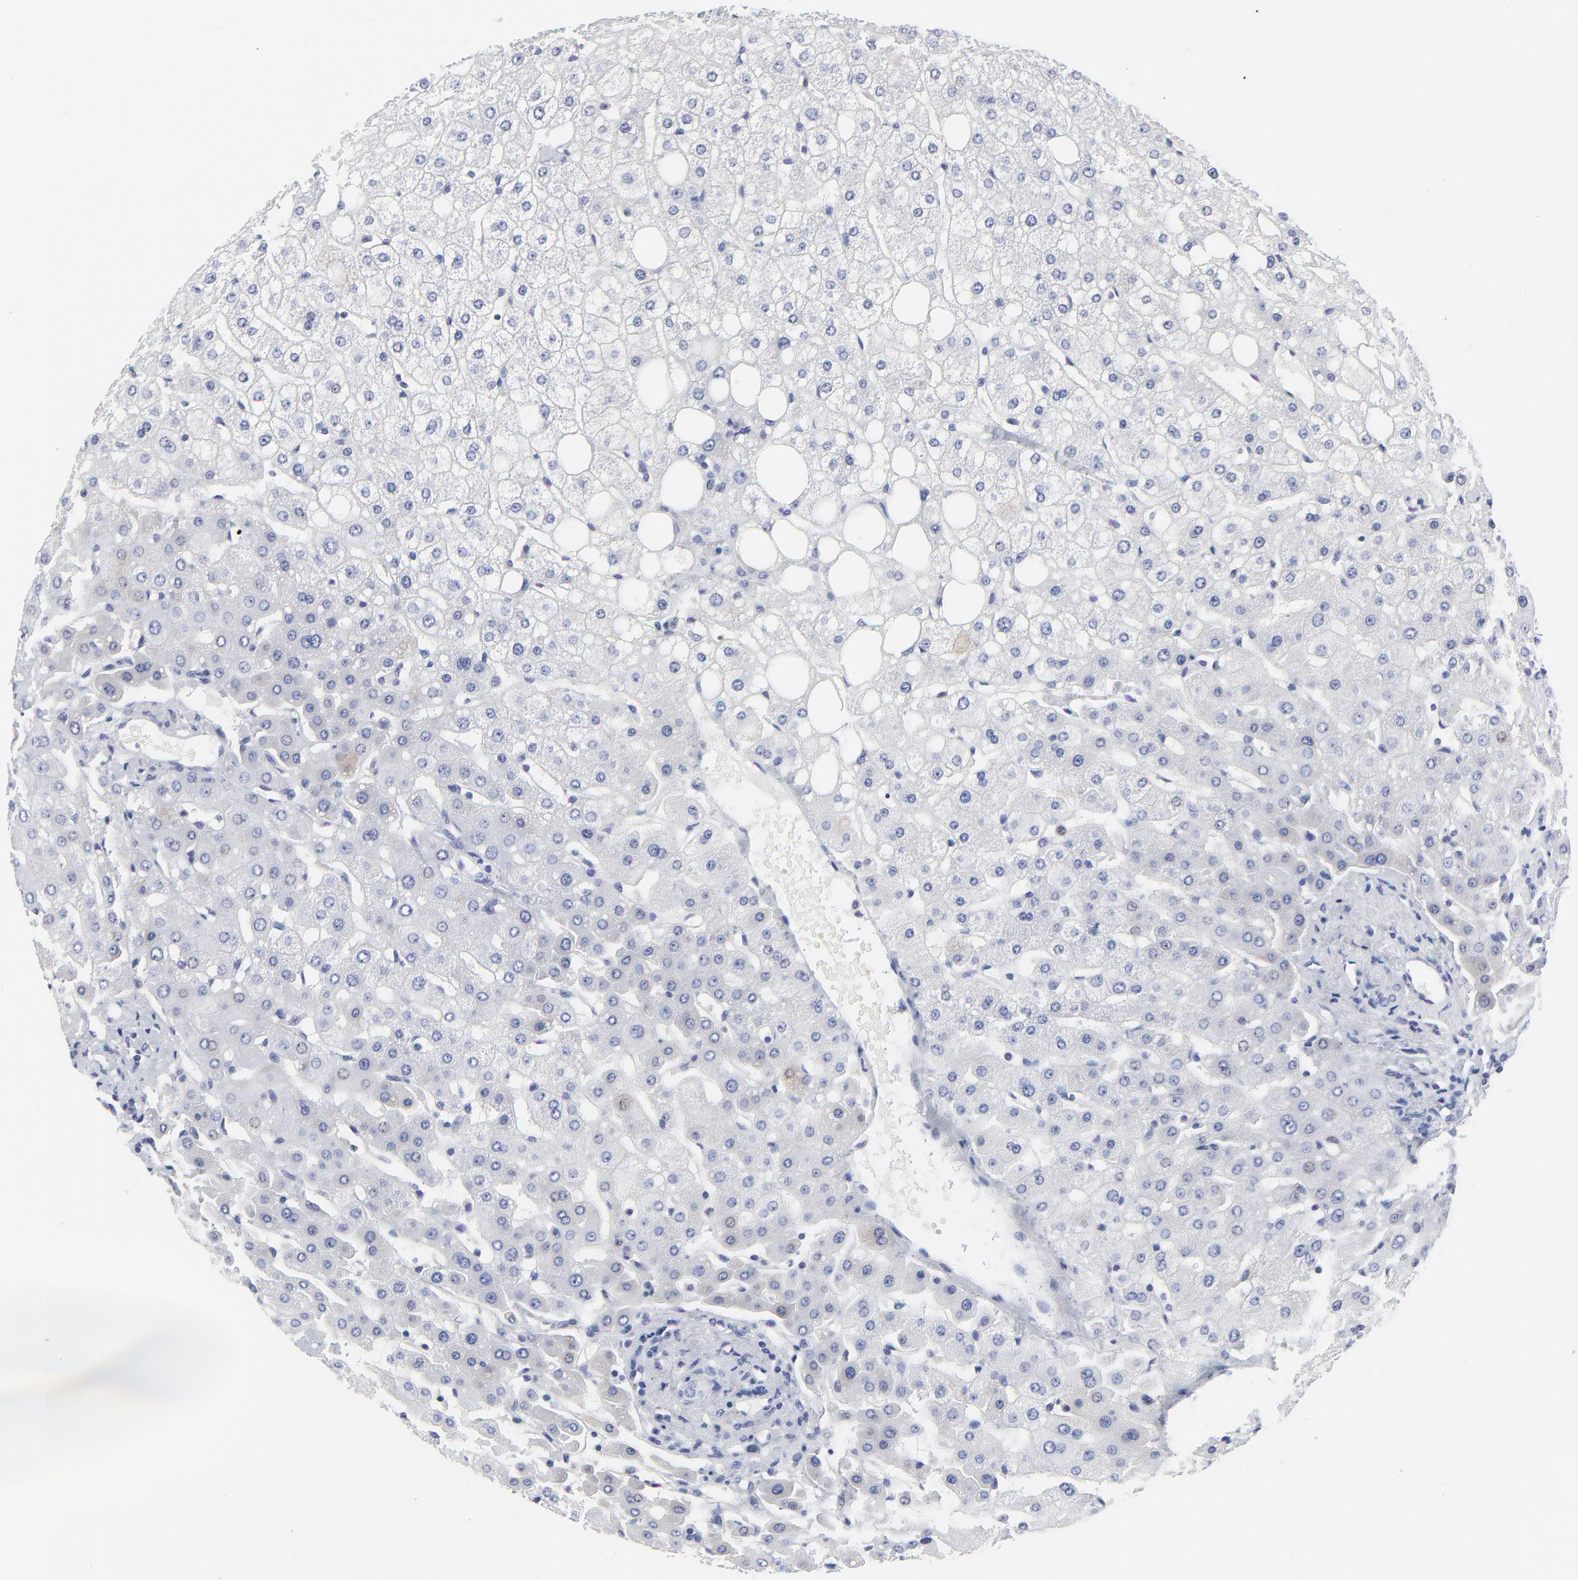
{"staining": {"intensity": "negative", "quantity": "none", "location": "none"}, "tissue": "liver", "cell_type": "Cholangiocytes", "image_type": "normal", "snomed": [{"axis": "morphology", "description": "Normal tissue, NOS"}, {"axis": "topography", "description": "Liver"}], "caption": "High power microscopy image of an immunohistochemistry image of normal liver, revealing no significant expression in cholangiocytes.", "gene": "NCAPH", "patient": {"sex": "male", "age": 35}}